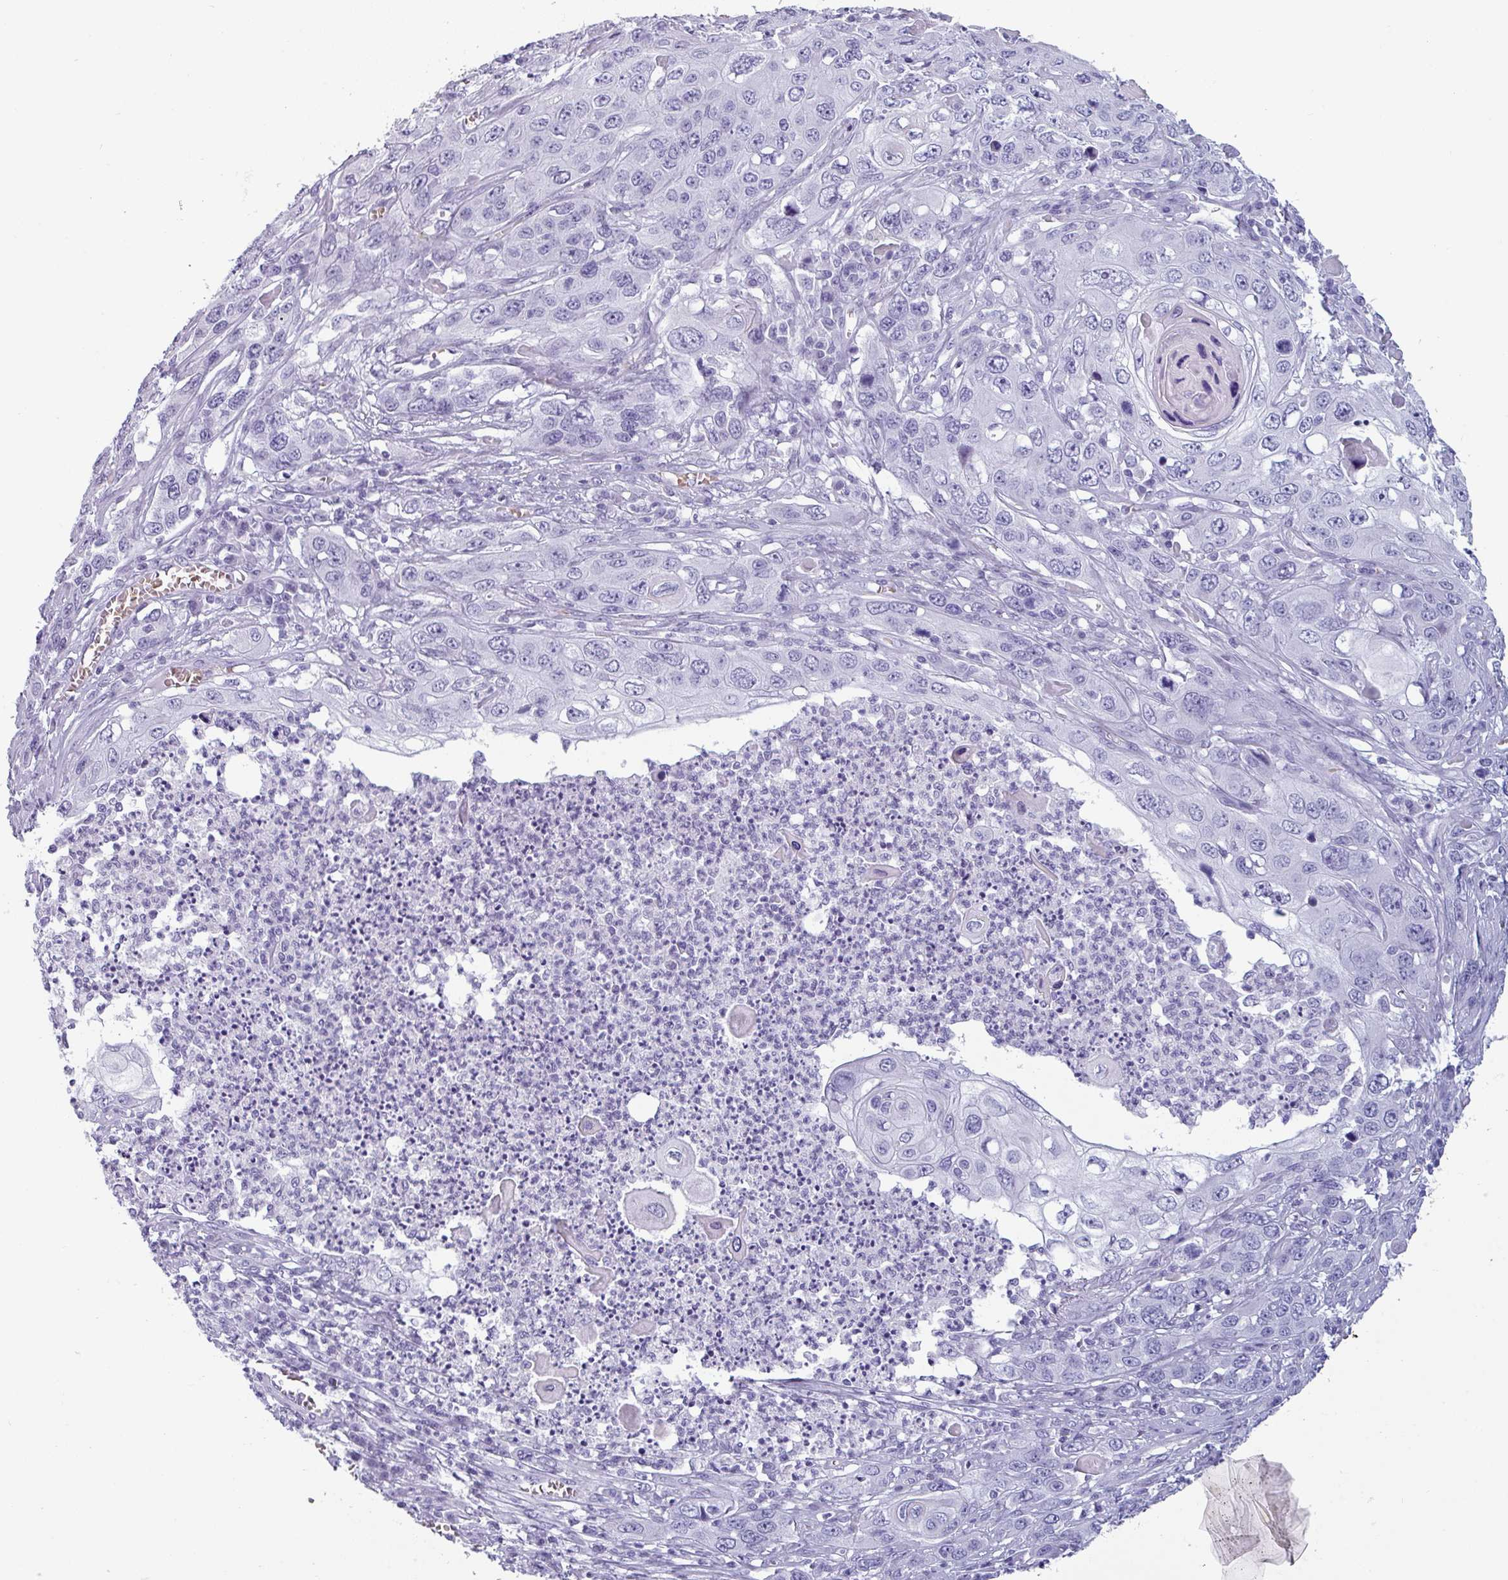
{"staining": {"intensity": "negative", "quantity": "none", "location": "none"}, "tissue": "skin cancer", "cell_type": "Tumor cells", "image_type": "cancer", "snomed": [{"axis": "morphology", "description": "Squamous cell carcinoma, NOS"}, {"axis": "topography", "description": "Skin"}], "caption": "Skin cancer (squamous cell carcinoma) was stained to show a protein in brown. There is no significant expression in tumor cells.", "gene": "CRYBB2", "patient": {"sex": "male", "age": 55}}